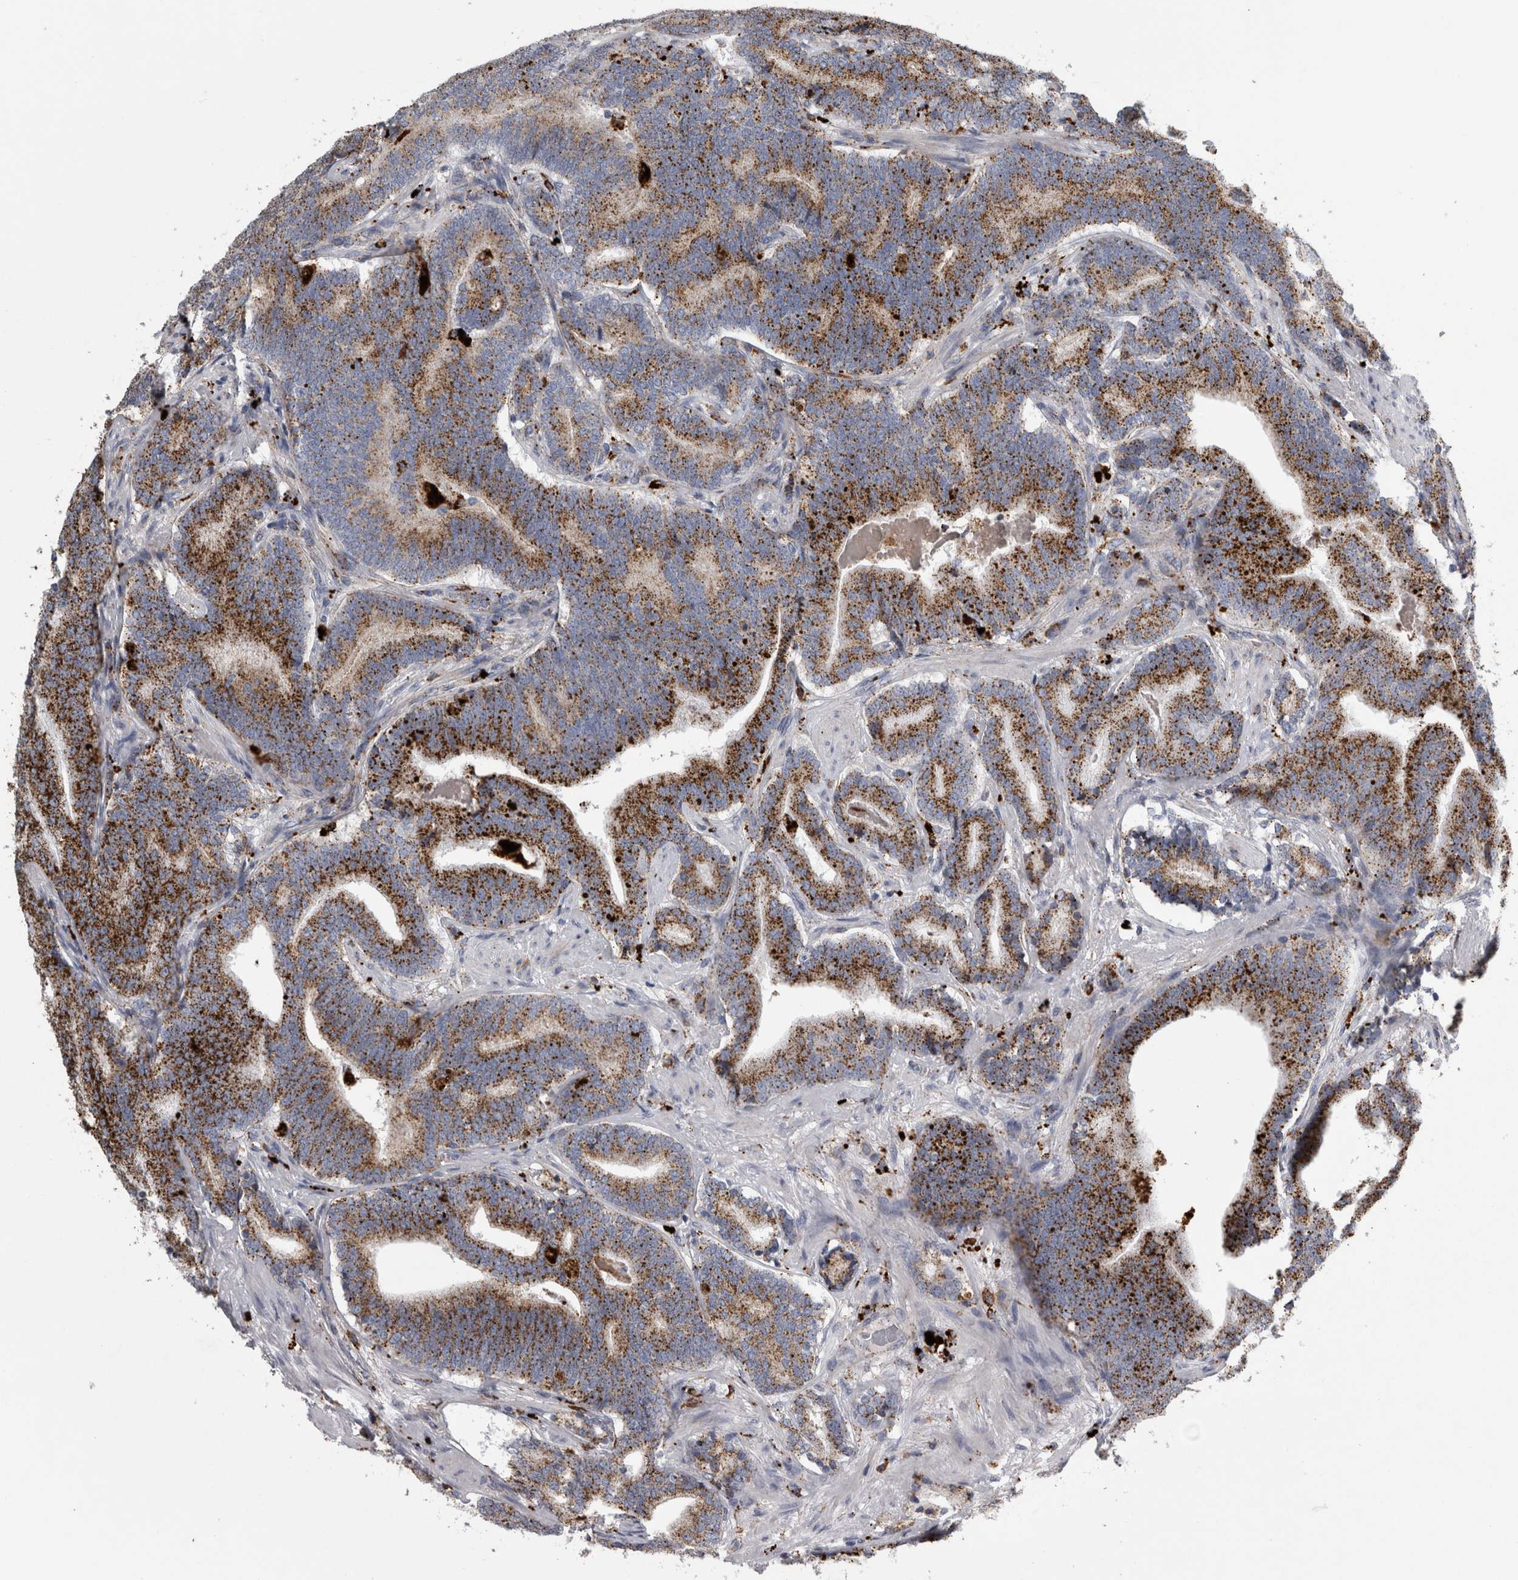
{"staining": {"intensity": "moderate", "quantity": ">75%", "location": "cytoplasmic/membranous"}, "tissue": "prostate cancer", "cell_type": "Tumor cells", "image_type": "cancer", "snomed": [{"axis": "morphology", "description": "Adenocarcinoma, High grade"}, {"axis": "topography", "description": "Prostate"}], "caption": "Human prostate cancer (adenocarcinoma (high-grade)) stained with a protein marker displays moderate staining in tumor cells.", "gene": "DPP7", "patient": {"sex": "male", "age": 55}}